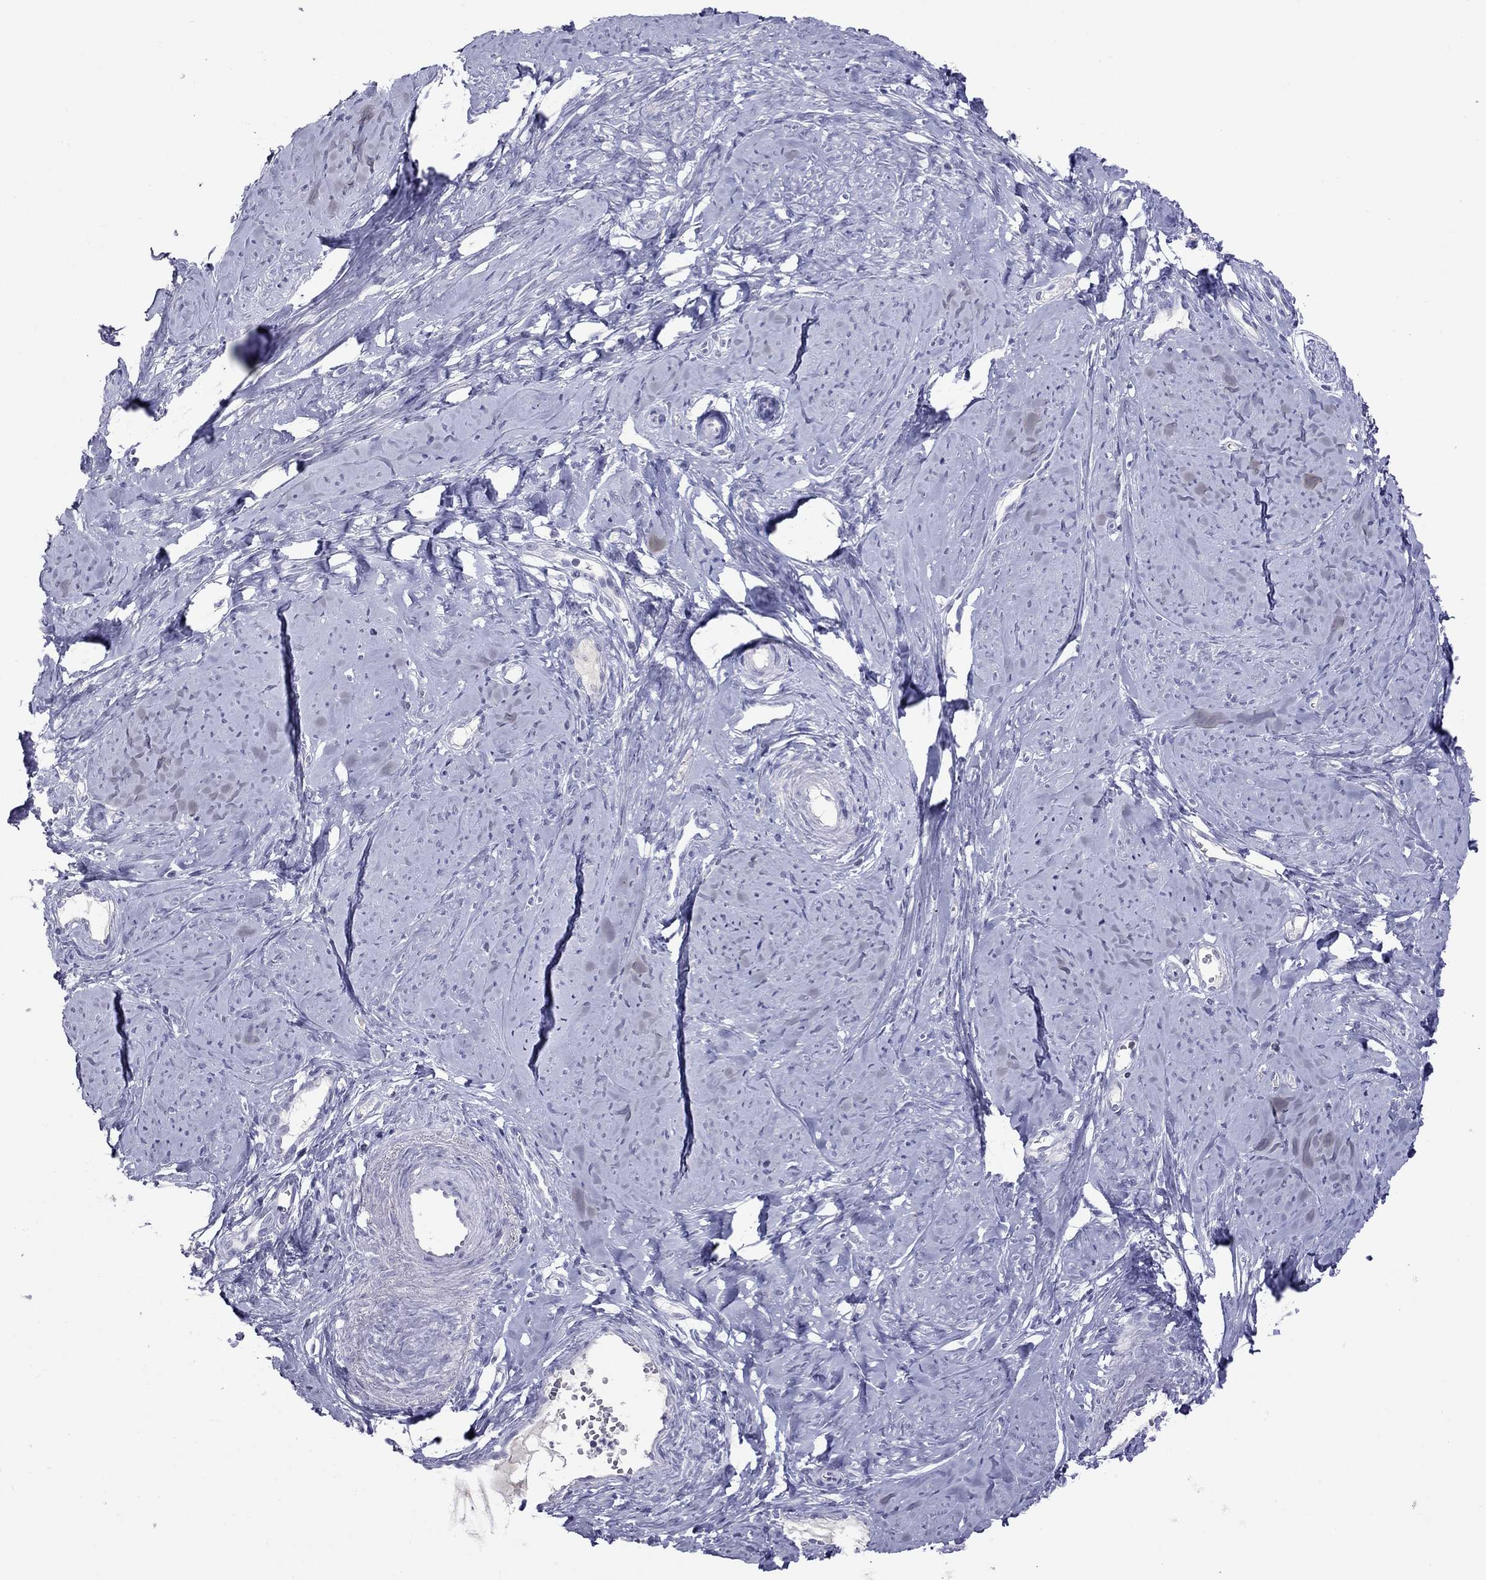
{"staining": {"intensity": "negative", "quantity": "none", "location": "none"}, "tissue": "smooth muscle", "cell_type": "Smooth muscle cells", "image_type": "normal", "snomed": [{"axis": "morphology", "description": "Normal tissue, NOS"}, {"axis": "topography", "description": "Smooth muscle"}], "caption": "This is an immunohistochemistry micrograph of normal smooth muscle. There is no positivity in smooth muscle cells.", "gene": "MUC16", "patient": {"sex": "female", "age": 48}}